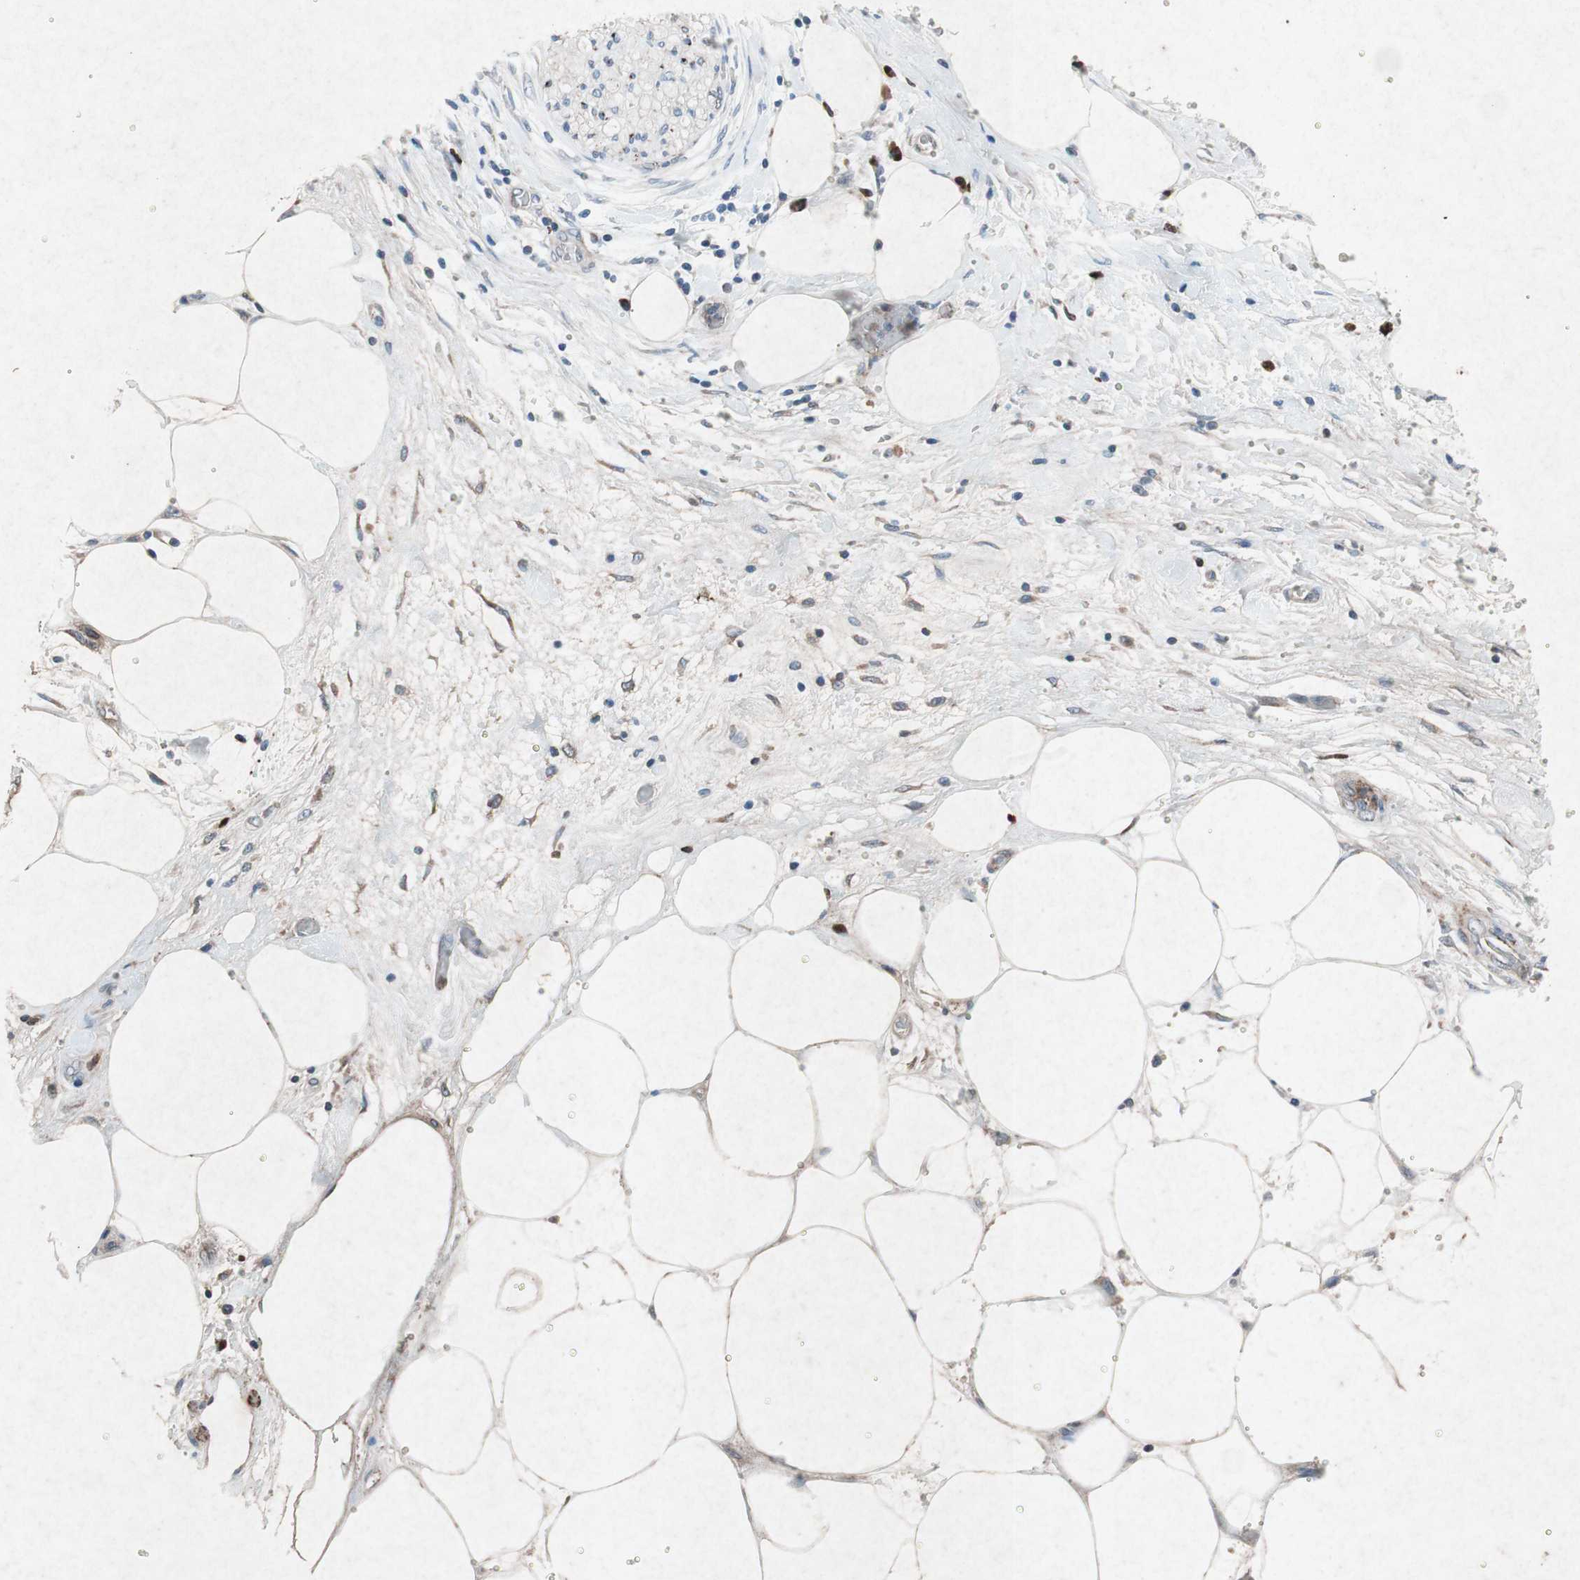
{"staining": {"intensity": "weak", "quantity": "25%-75%", "location": "cytoplasmic/membranous"}, "tissue": "pancreatic cancer", "cell_type": "Tumor cells", "image_type": "cancer", "snomed": [{"axis": "morphology", "description": "Adenocarcinoma, NOS"}, {"axis": "topography", "description": "Pancreas"}], "caption": "About 25%-75% of tumor cells in pancreatic cancer (adenocarcinoma) exhibit weak cytoplasmic/membranous protein expression as visualized by brown immunohistochemical staining.", "gene": "GRB7", "patient": {"sex": "male", "age": 70}}